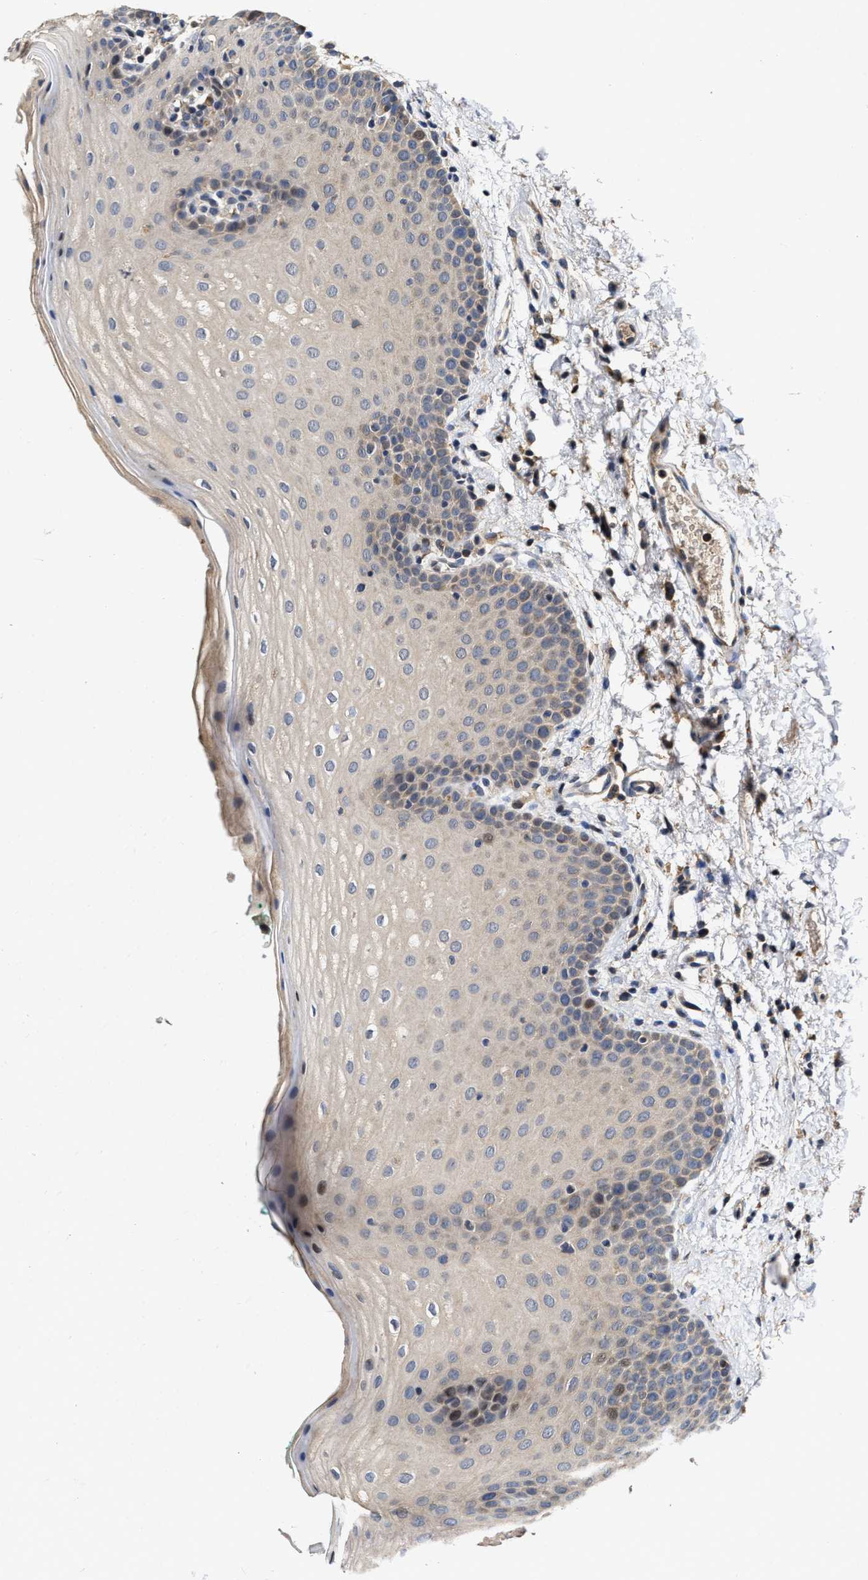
{"staining": {"intensity": "weak", "quantity": "25%-75%", "location": "cytoplasmic/membranous"}, "tissue": "oral mucosa", "cell_type": "Squamous epithelial cells", "image_type": "normal", "snomed": [{"axis": "morphology", "description": "Normal tissue, NOS"}, {"axis": "topography", "description": "Skin"}, {"axis": "topography", "description": "Oral tissue"}], "caption": "An immunohistochemistry (IHC) image of unremarkable tissue is shown. Protein staining in brown highlights weak cytoplasmic/membranous positivity in oral mucosa within squamous epithelial cells.", "gene": "SCYL2", "patient": {"sex": "male", "age": 84}}